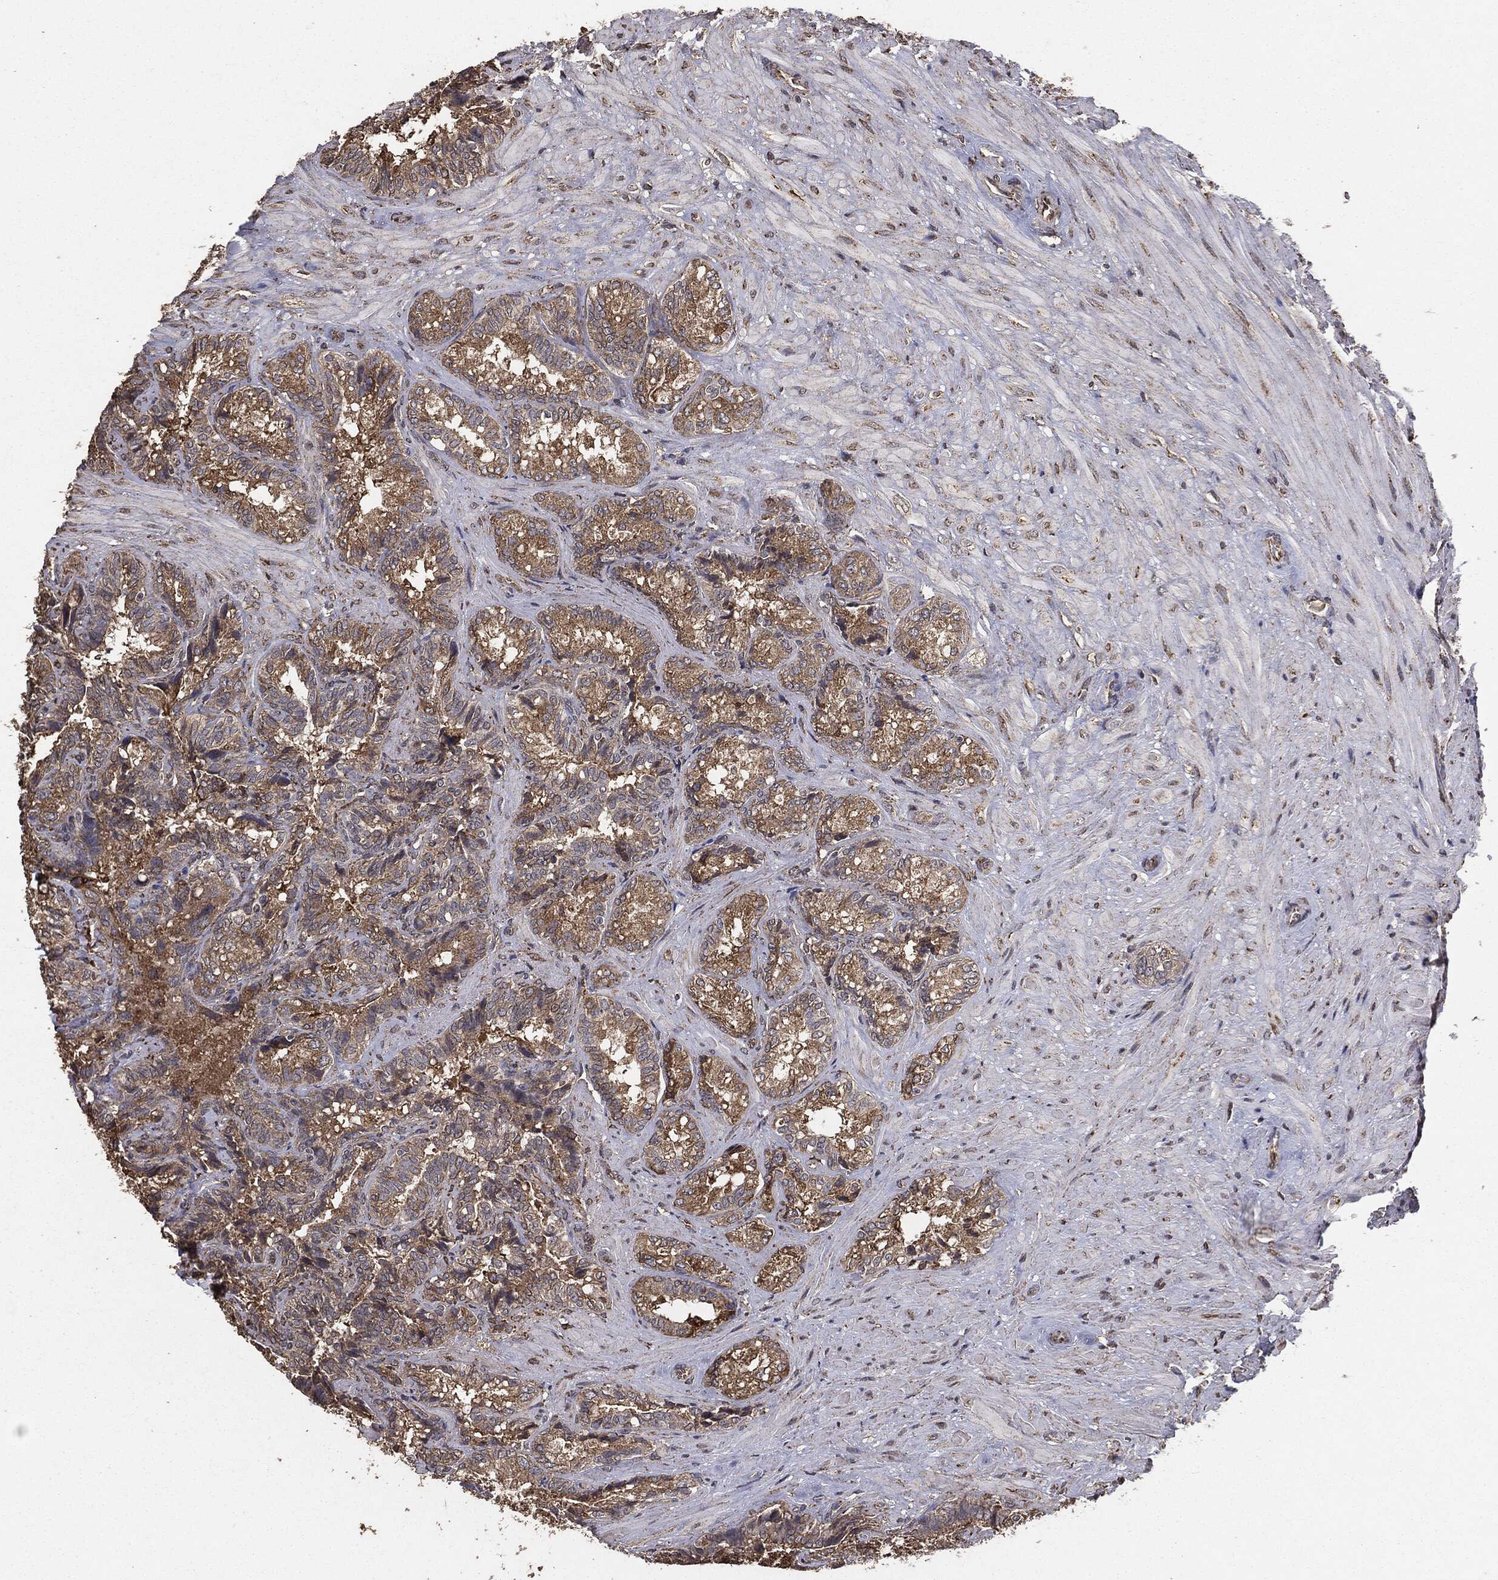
{"staining": {"intensity": "weak", "quantity": ">75%", "location": "cytoplasmic/membranous"}, "tissue": "seminal vesicle", "cell_type": "Glandular cells", "image_type": "normal", "snomed": [{"axis": "morphology", "description": "Normal tissue, NOS"}, {"axis": "topography", "description": "Seminal veicle"}], "caption": "About >75% of glandular cells in unremarkable human seminal vesicle demonstrate weak cytoplasmic/membranous protein expression as visualized by brown immunohistochemical staining.", "gene": "MTOR", "patient": {"sex": "male", "age": 68}}